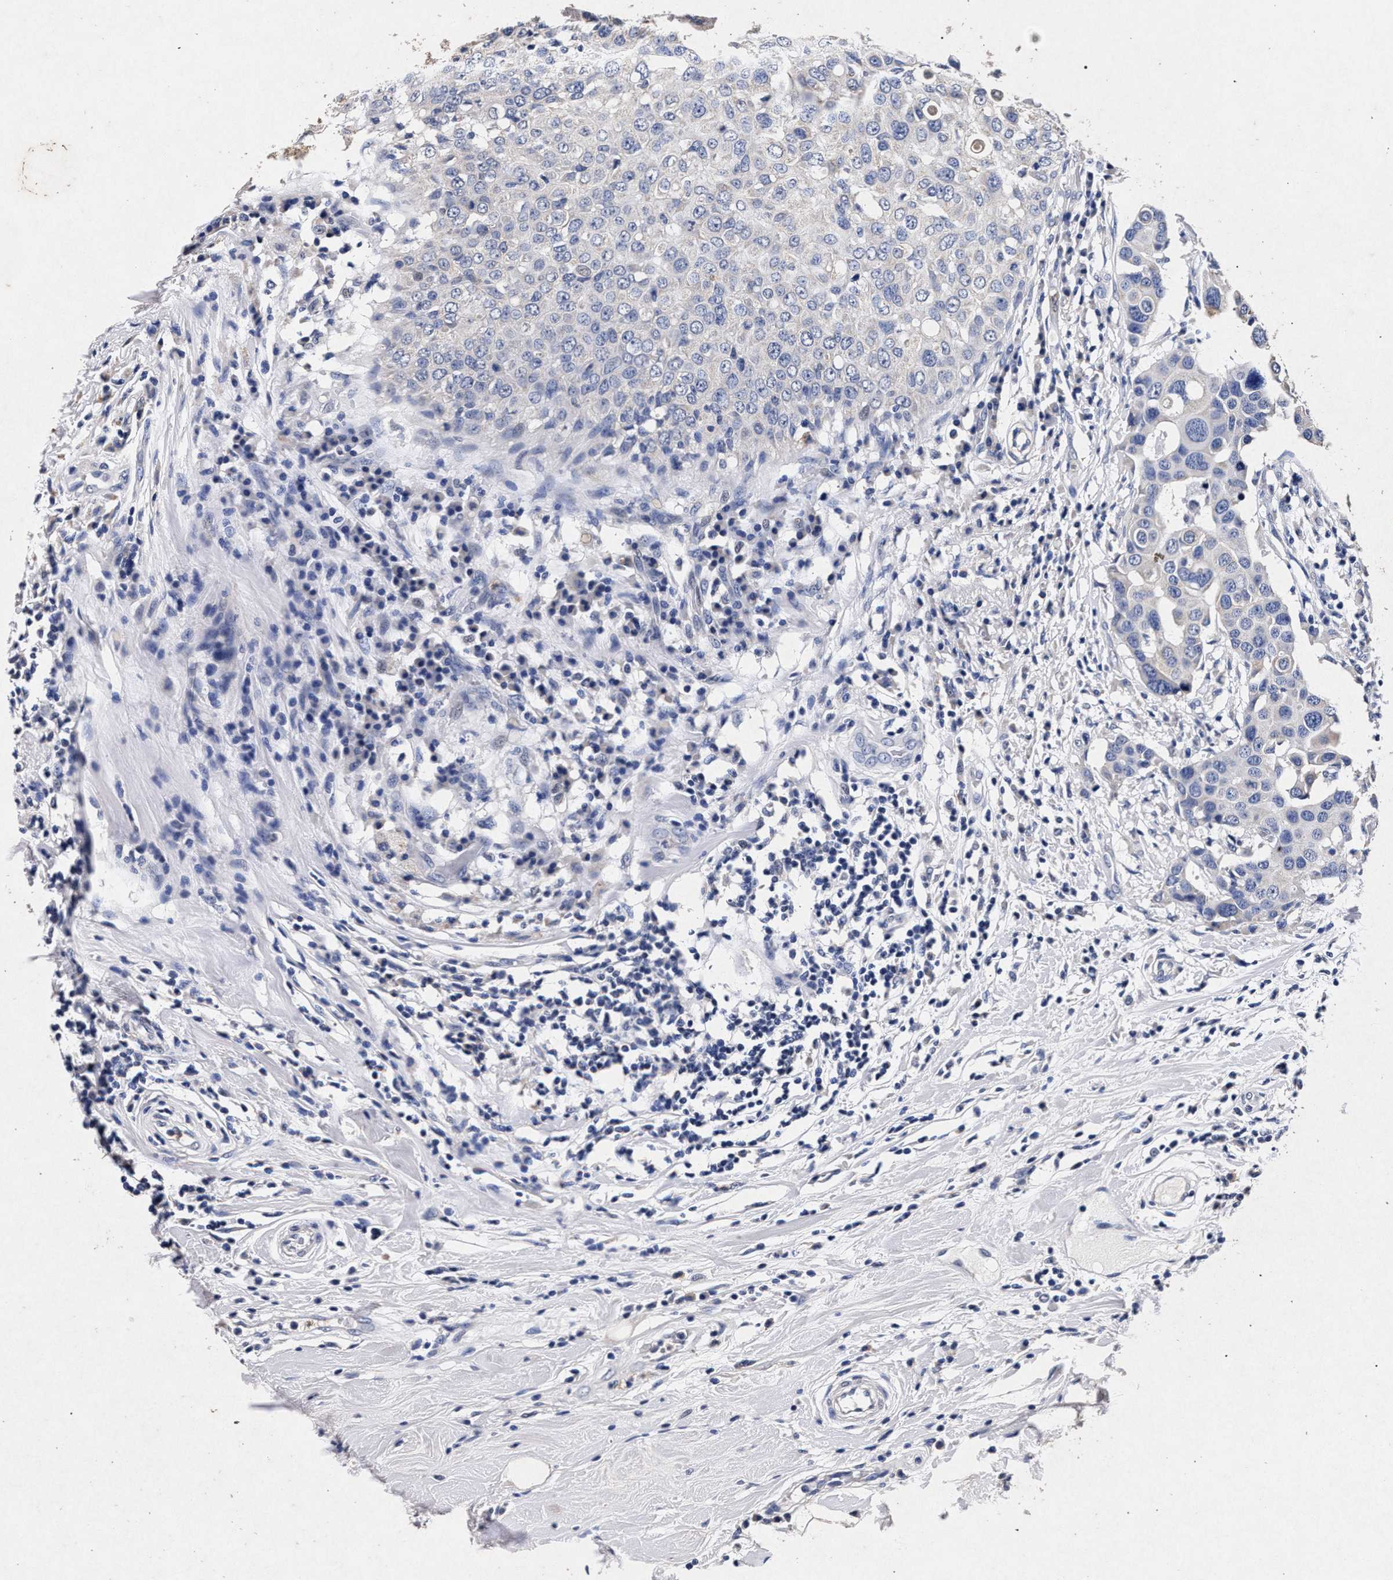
{"staining": {"intensity": "negative", "quantity": "none", "location": "none"}, "tissue": "breast cancer", "cell_type": "Tumor cells", "image_type": "cancer", "snomed": [{"axis": "morphology", "description": "Duct carcinoma"}, {"axis": "topography", "description": "Breast"}], "caption": "This photomicrograph is of breast cancer (infiltrating ductal carcinoma) stained with immunohistochemistry to label a protein in brown with the nuclei are counter-stained blue. There is no positivity in tumor cells. The staining is performed using DAB brown chromogen with nuclei counter-stained in using hematoxylin.", "gene": "ATP1A2", "patient": {"sex": "female", "age": 27}}